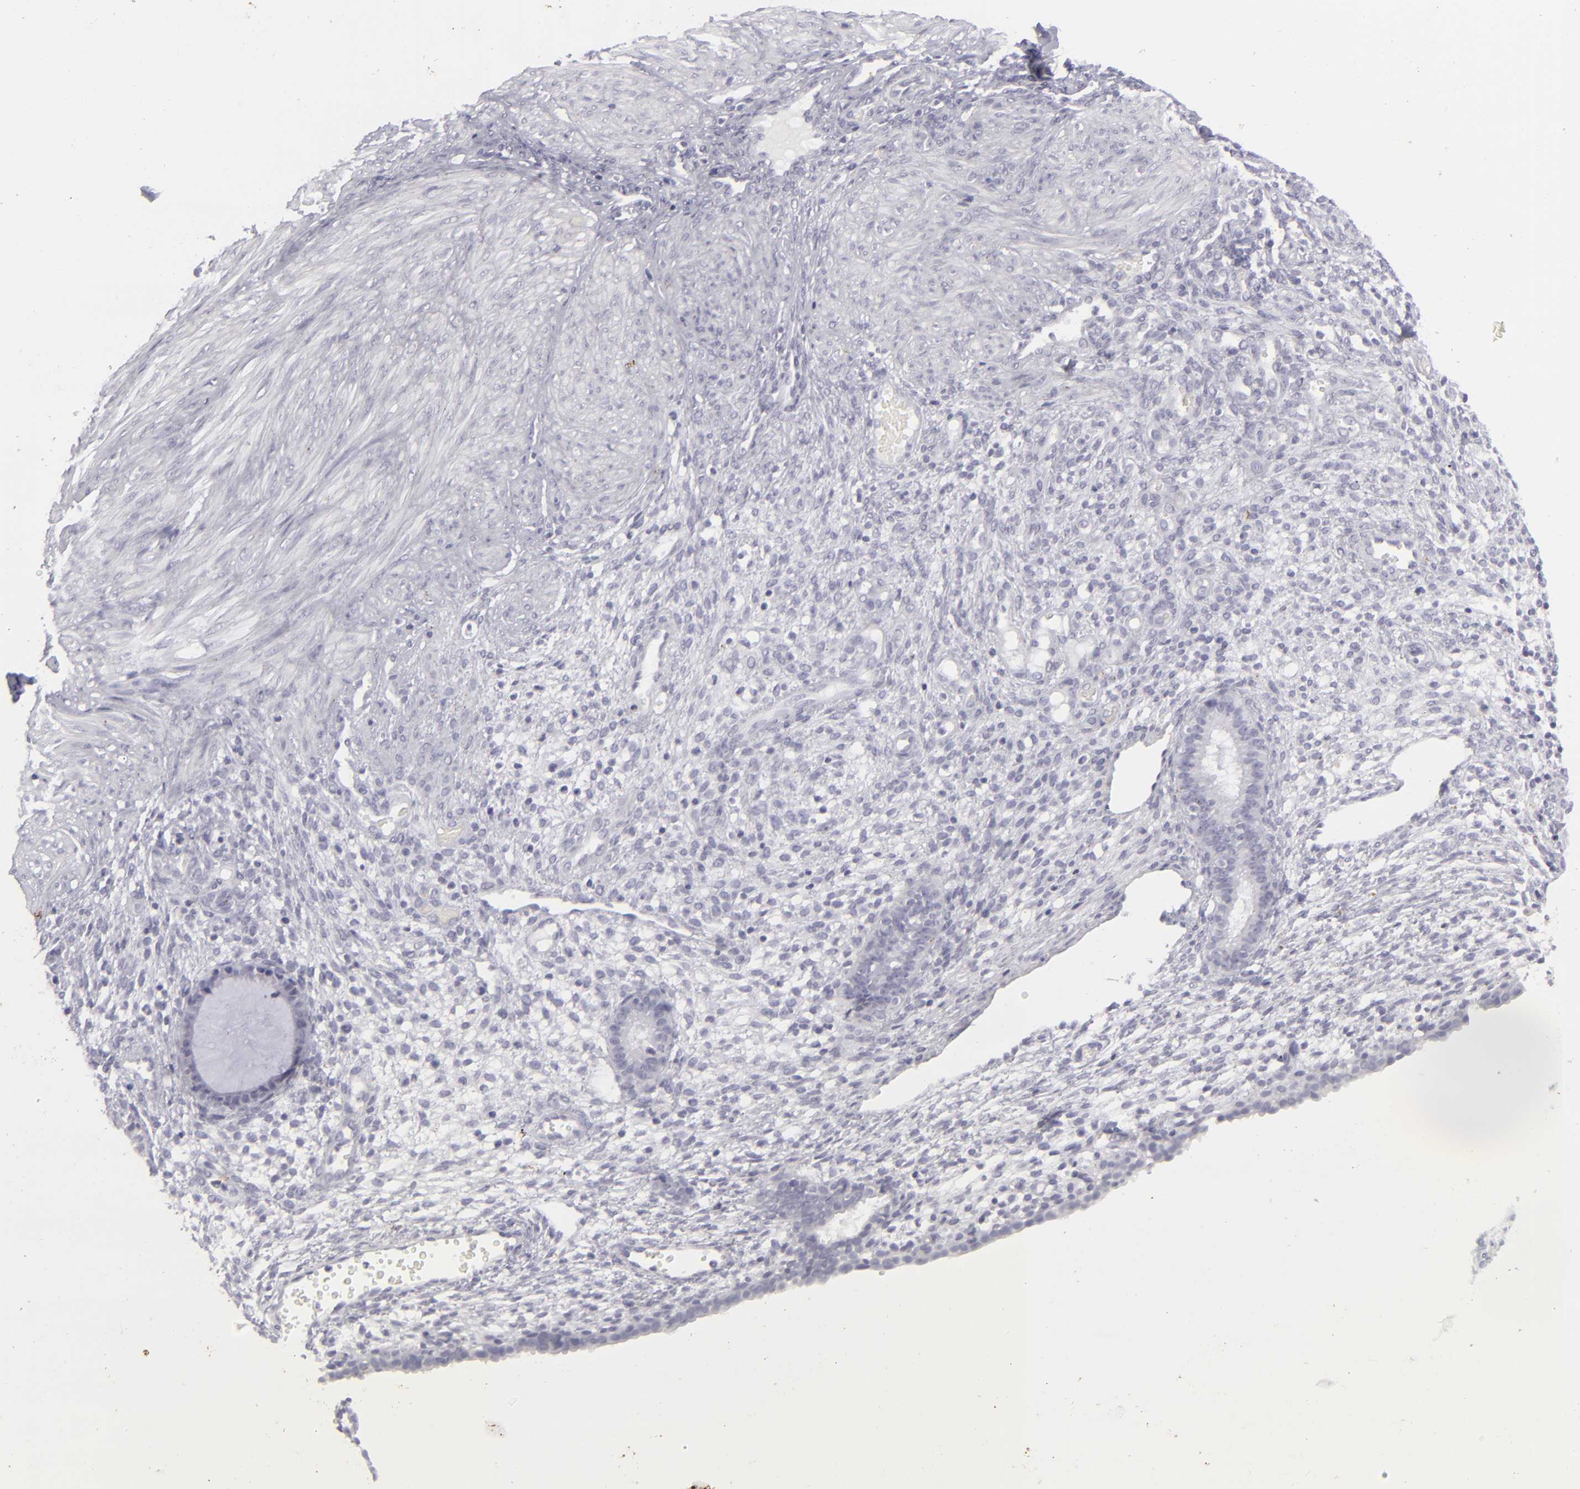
{"staining": {"intensity": "negative", "quantity": "none", "location": "none"}, "tissue": "endometrium", "cell_type": "Cells in endometrial stroma", "image_type": "normal", "snomed": [{"axis": "morphology", "description": "Normal tissue, NOS"}, {"axis": "topography", "description": "Endometrium"}], "caption": "Cells in endometrial stroma show no significant protein staining in benign endometrium. (Immunohistochemistry (ihc), brightfield microscopy, high magnification).", "gene": "KRT1", "patient": {"sex": "female", "age": 72}}